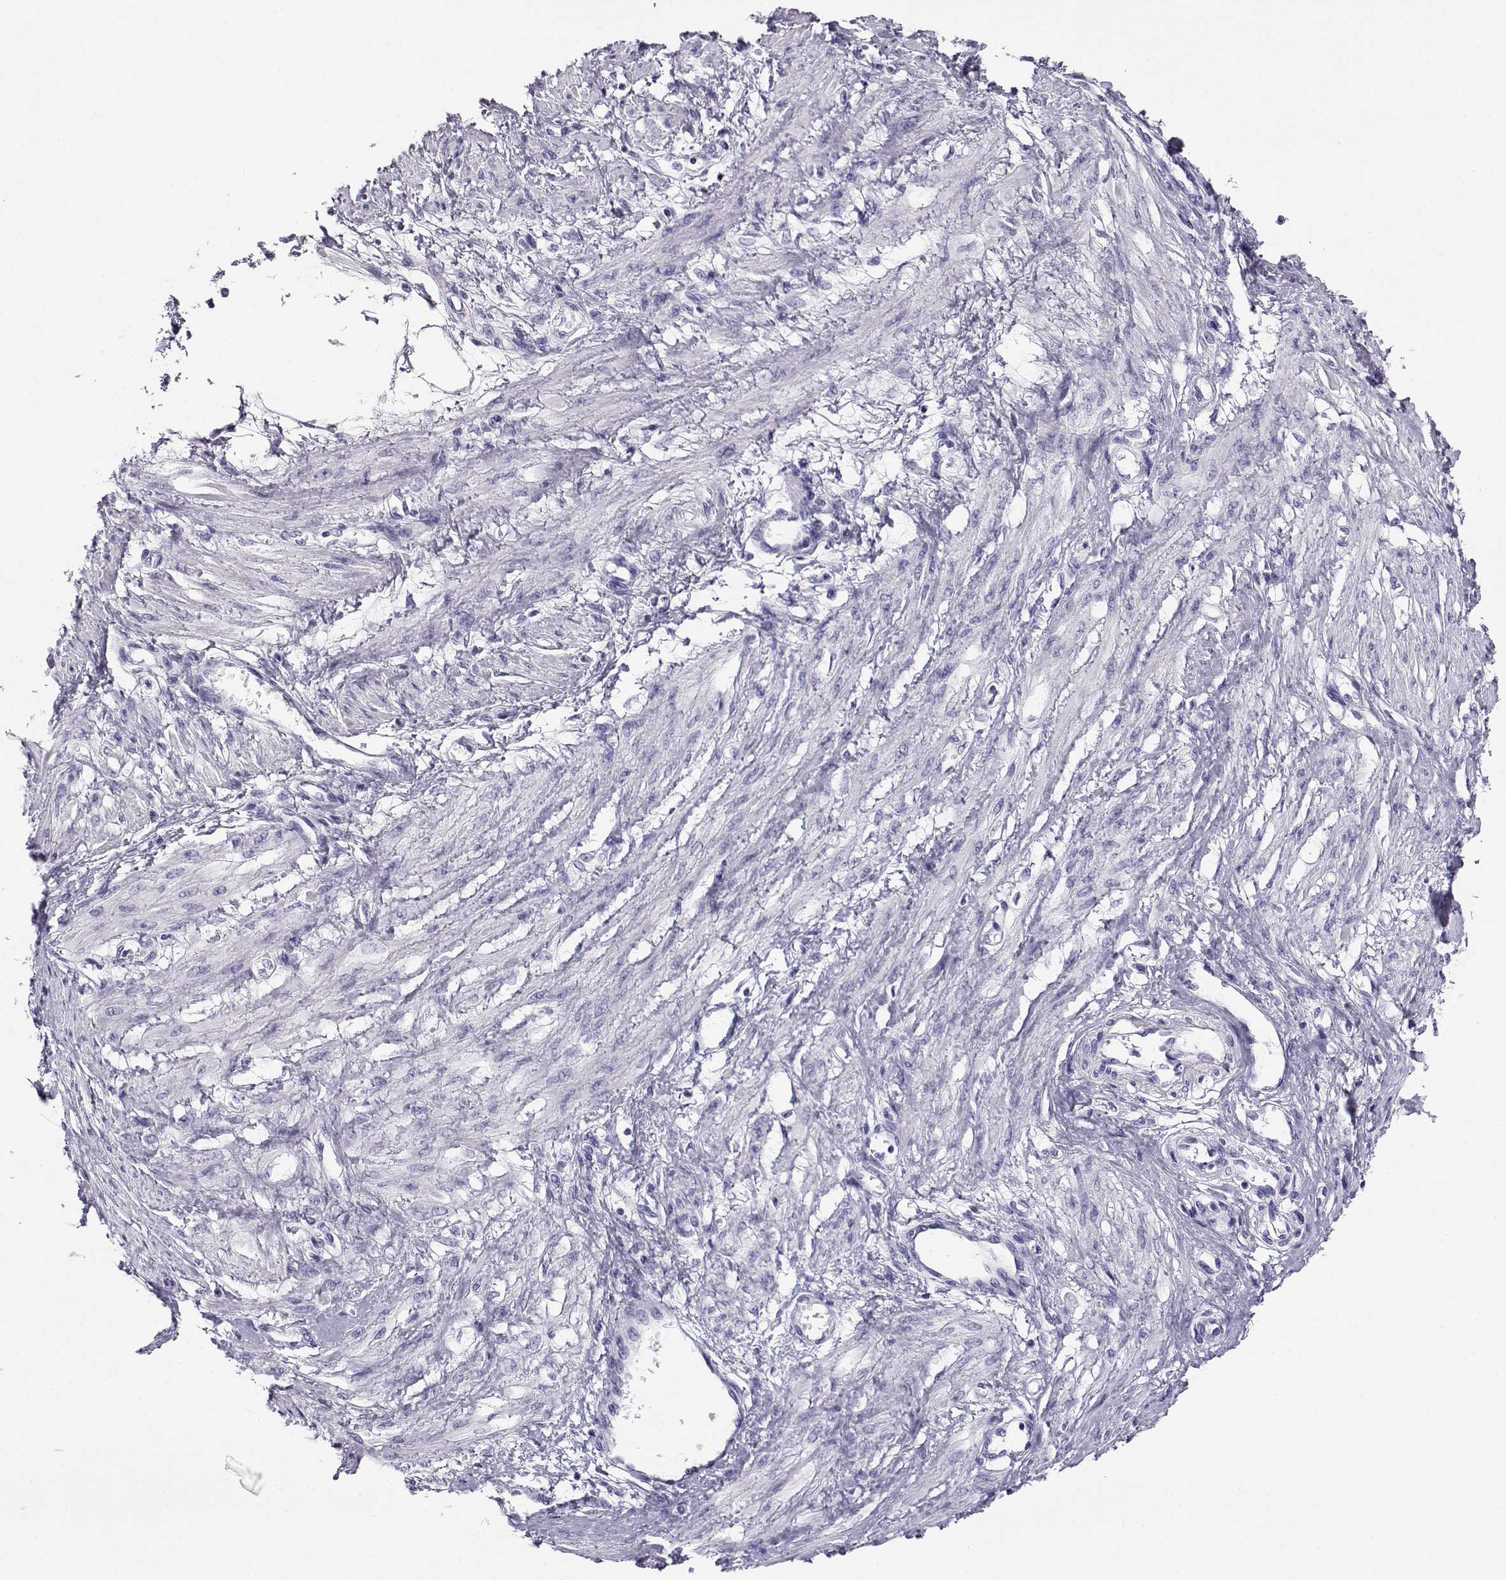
{"staining": {"intensity": "negative", "quantity": "none", "location": "none"}, "tissue": "smooth muscle", "cell_type": "Smooth muscle cells", "image_type": "normal", "snomed": [{"axis": "morphology", "description": "Normal tissue, NOS"}, {"axis": "topography", "description": "Smooth muscle"}, {"axis": "topography", "description": "Uterus"}], "caption": "A micrograph of smooth muscle stained for a protein shows no brown staining in smooth muscle cells.", "gene": "RHOXF2B", "patient": {"sex": "female", "age": 39}}